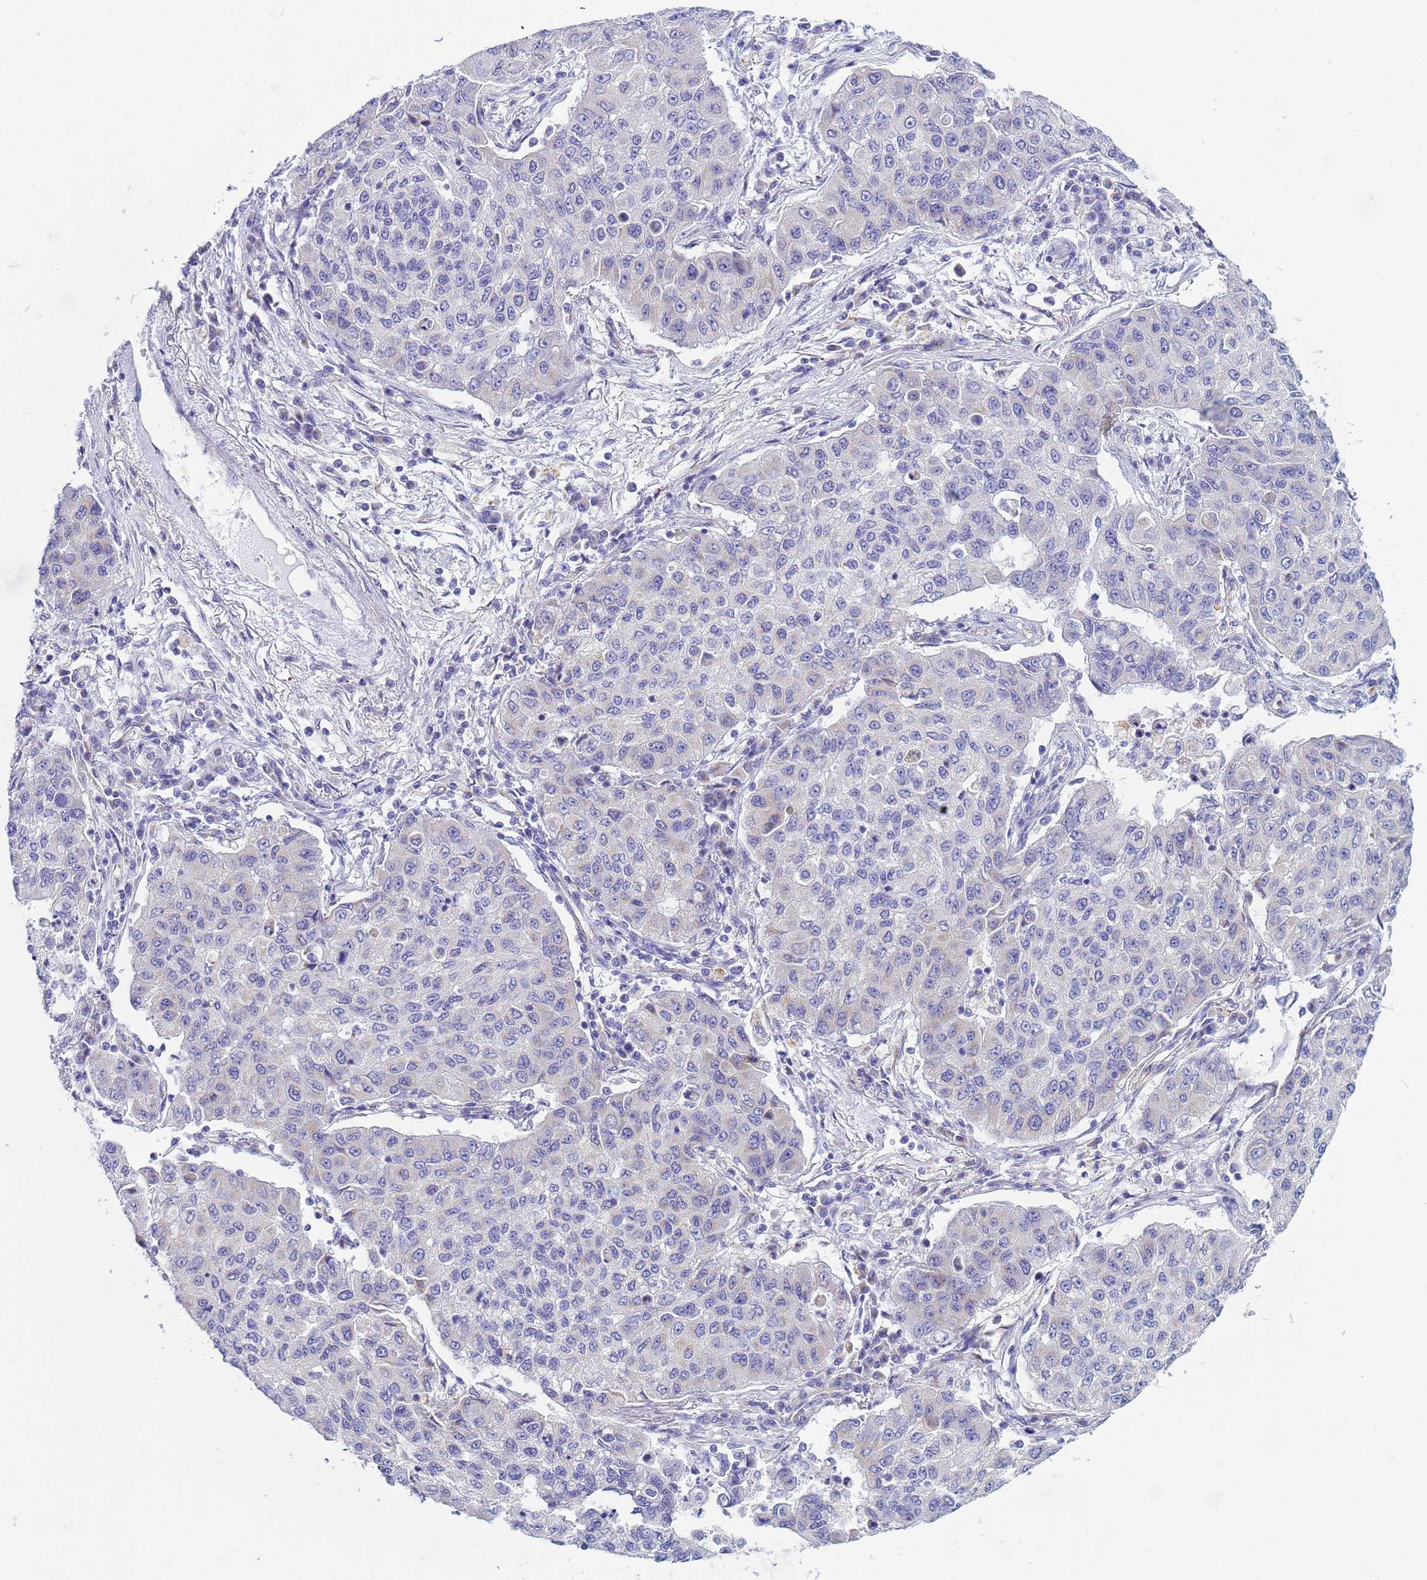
{"staining": {"intensity": "negative", "quantity": "none", "location": "none"}, "tissue": "lung cancer", "cell_type": "Tumor cells", "image_type": "cancer", "snomed": [{"axis": "morphology", "description": "Squamous cell carcinoma, NOS"}, {"axis": "topography", "description": "Lung"}], "caption": "Tumor cells show no significant positivity in lung squamous cell carcinoma.", "gene": "UBXN2B", "patient": {"sex": "male", "age": 74}}